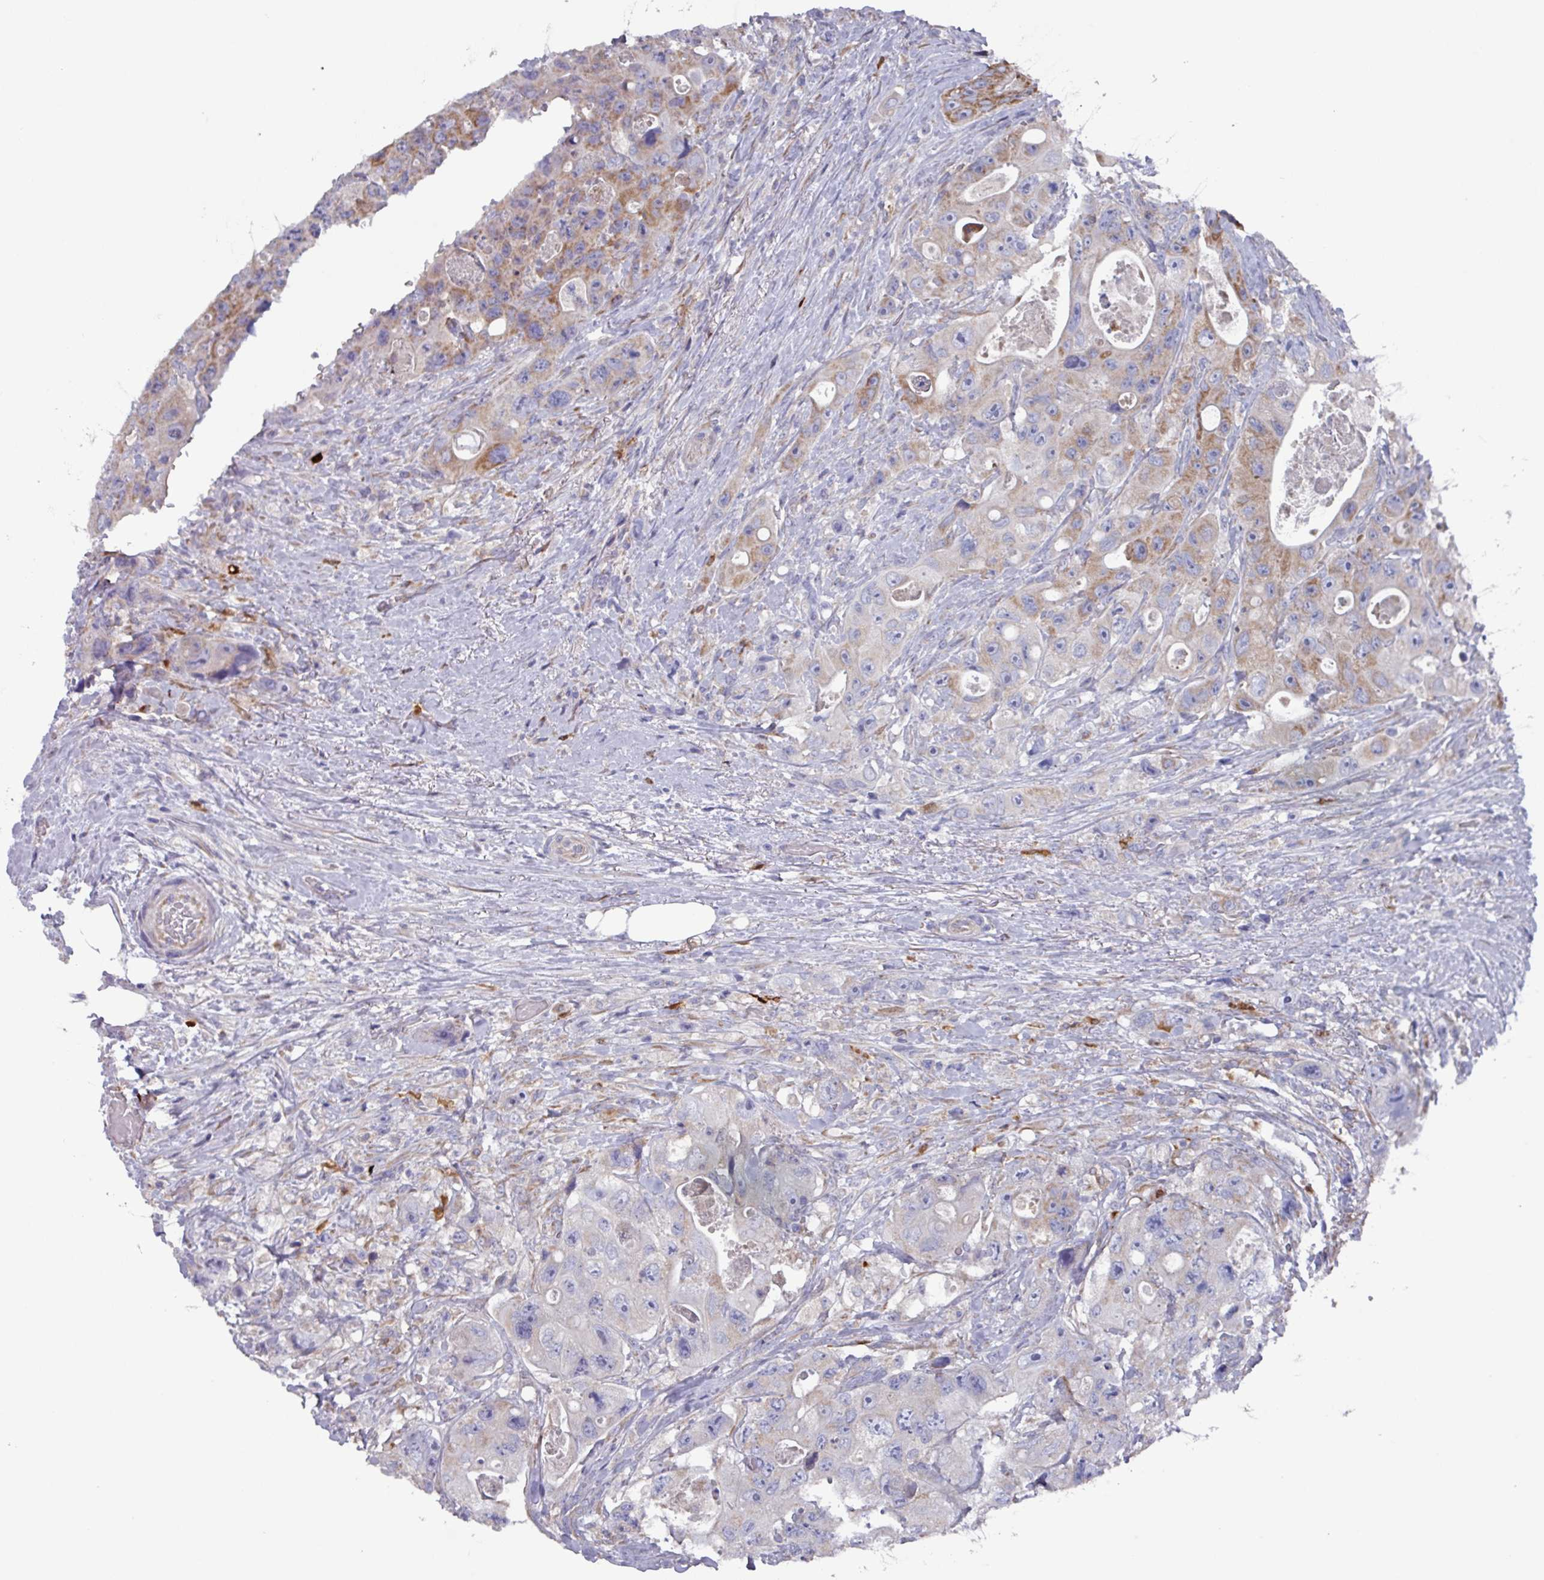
{"staining": {"intensity": "moderate", "quantity": "<25%", "location": "cytoplasmic/membranous"}, "tissue": "colorectal cancer", "cell_type": "Tumor cells", "image_type": "cancer", "snomed": [{"axis": "morphology", "description": "Adenocarcinoma, NOS"}, {"axis": "topography", "description": "Colon"}], "caption": "Brown immunohistochemical staining in human colorectal cancer displays moderate cytoplasmic/membranous expression in about <25% of tumor cells.", "gene": "UQCC2", "patient": {"sex": "female", "age": 46}}